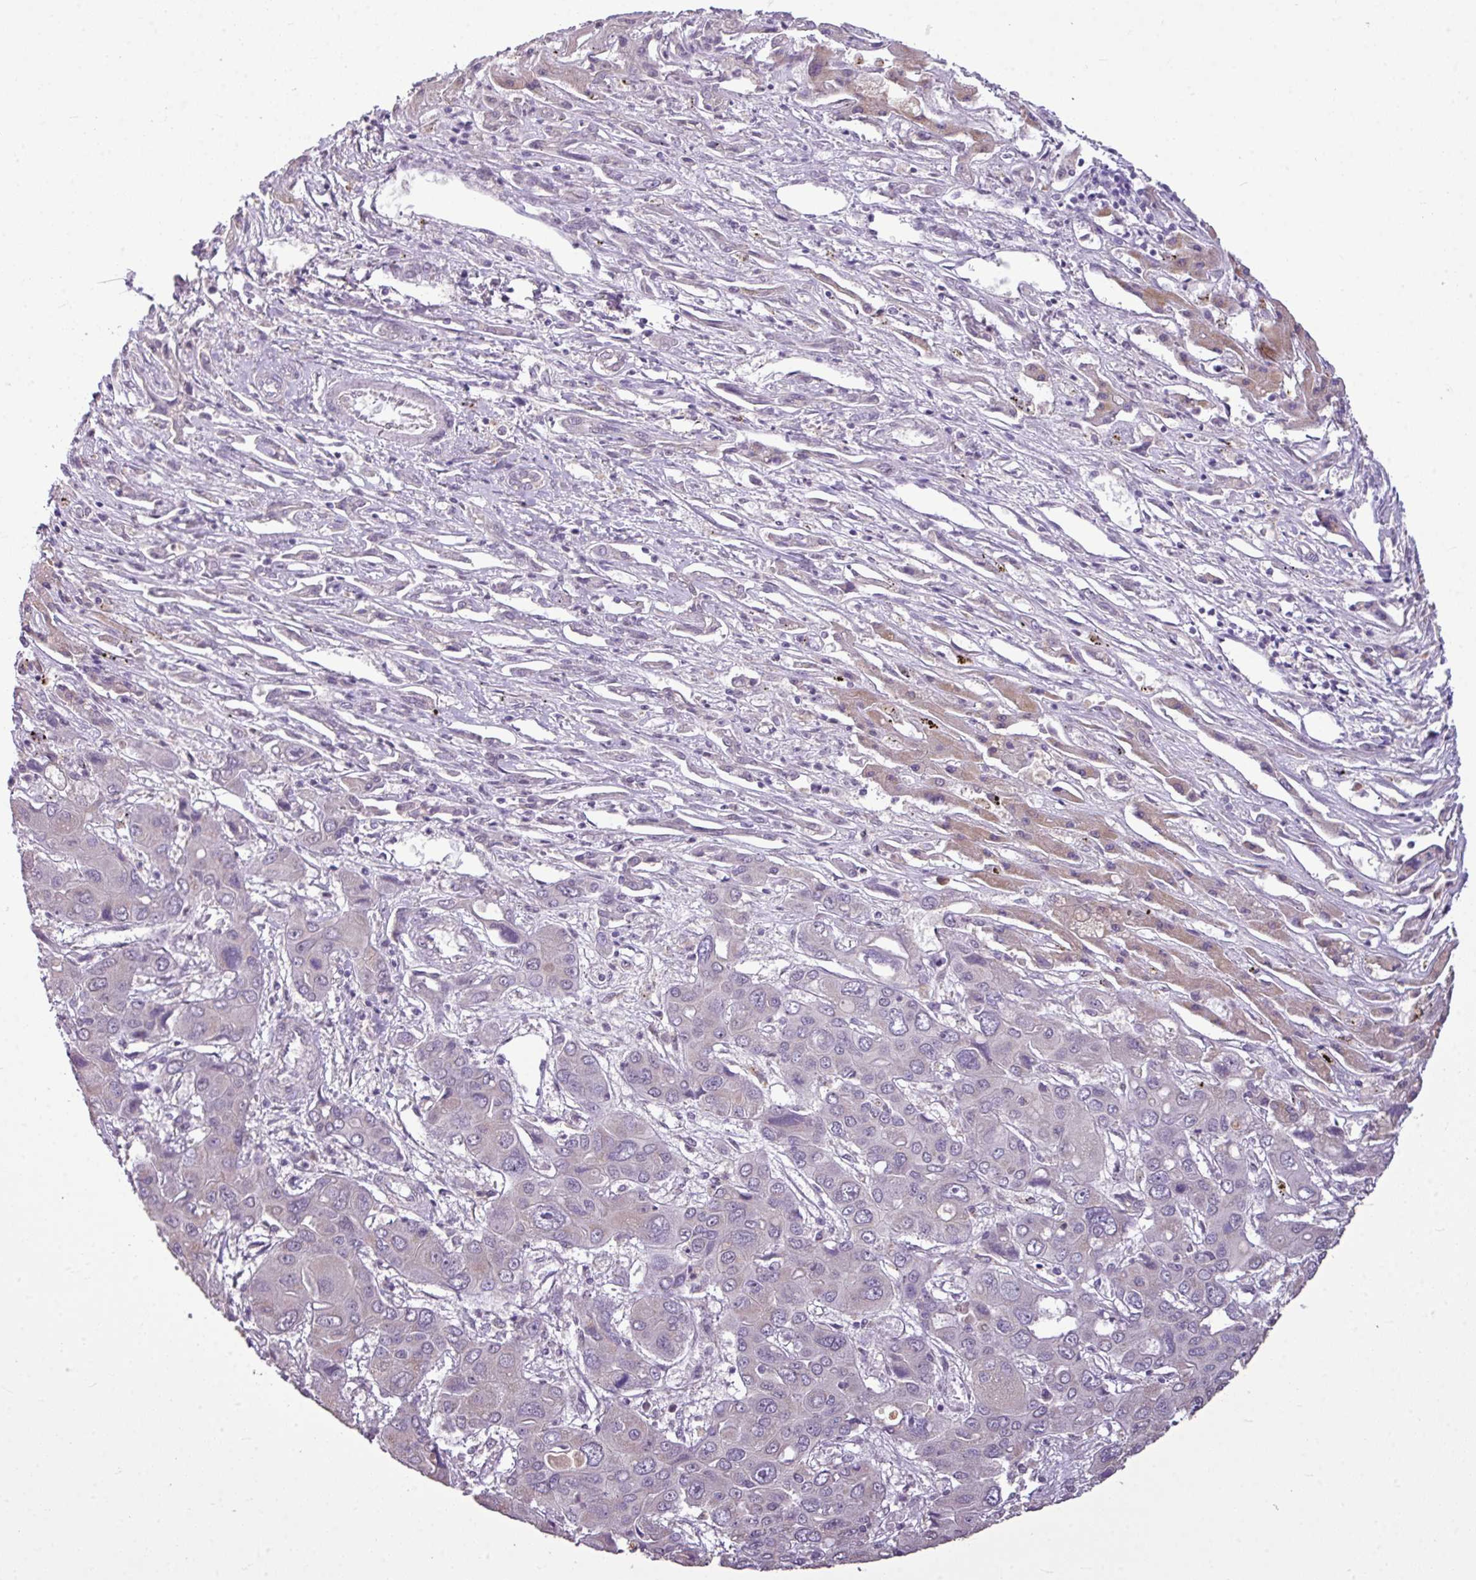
{"staining": {"intensity": "negative", "quantity": "none", "location": "none"}, "tissue": "liver cancer", "cell_type": "Tumor cells", "image_type": "cancer", "snomed": [{"axis": "morphology", "description": "Cholangiocarcinoma"}, {"axis": "topography", "description": "Liver"}], "caption": "Tumor cells show no significant positivity in liver cancer.", "gene": "ALDH2", "patient": {"sex": "male", "age": 67}}